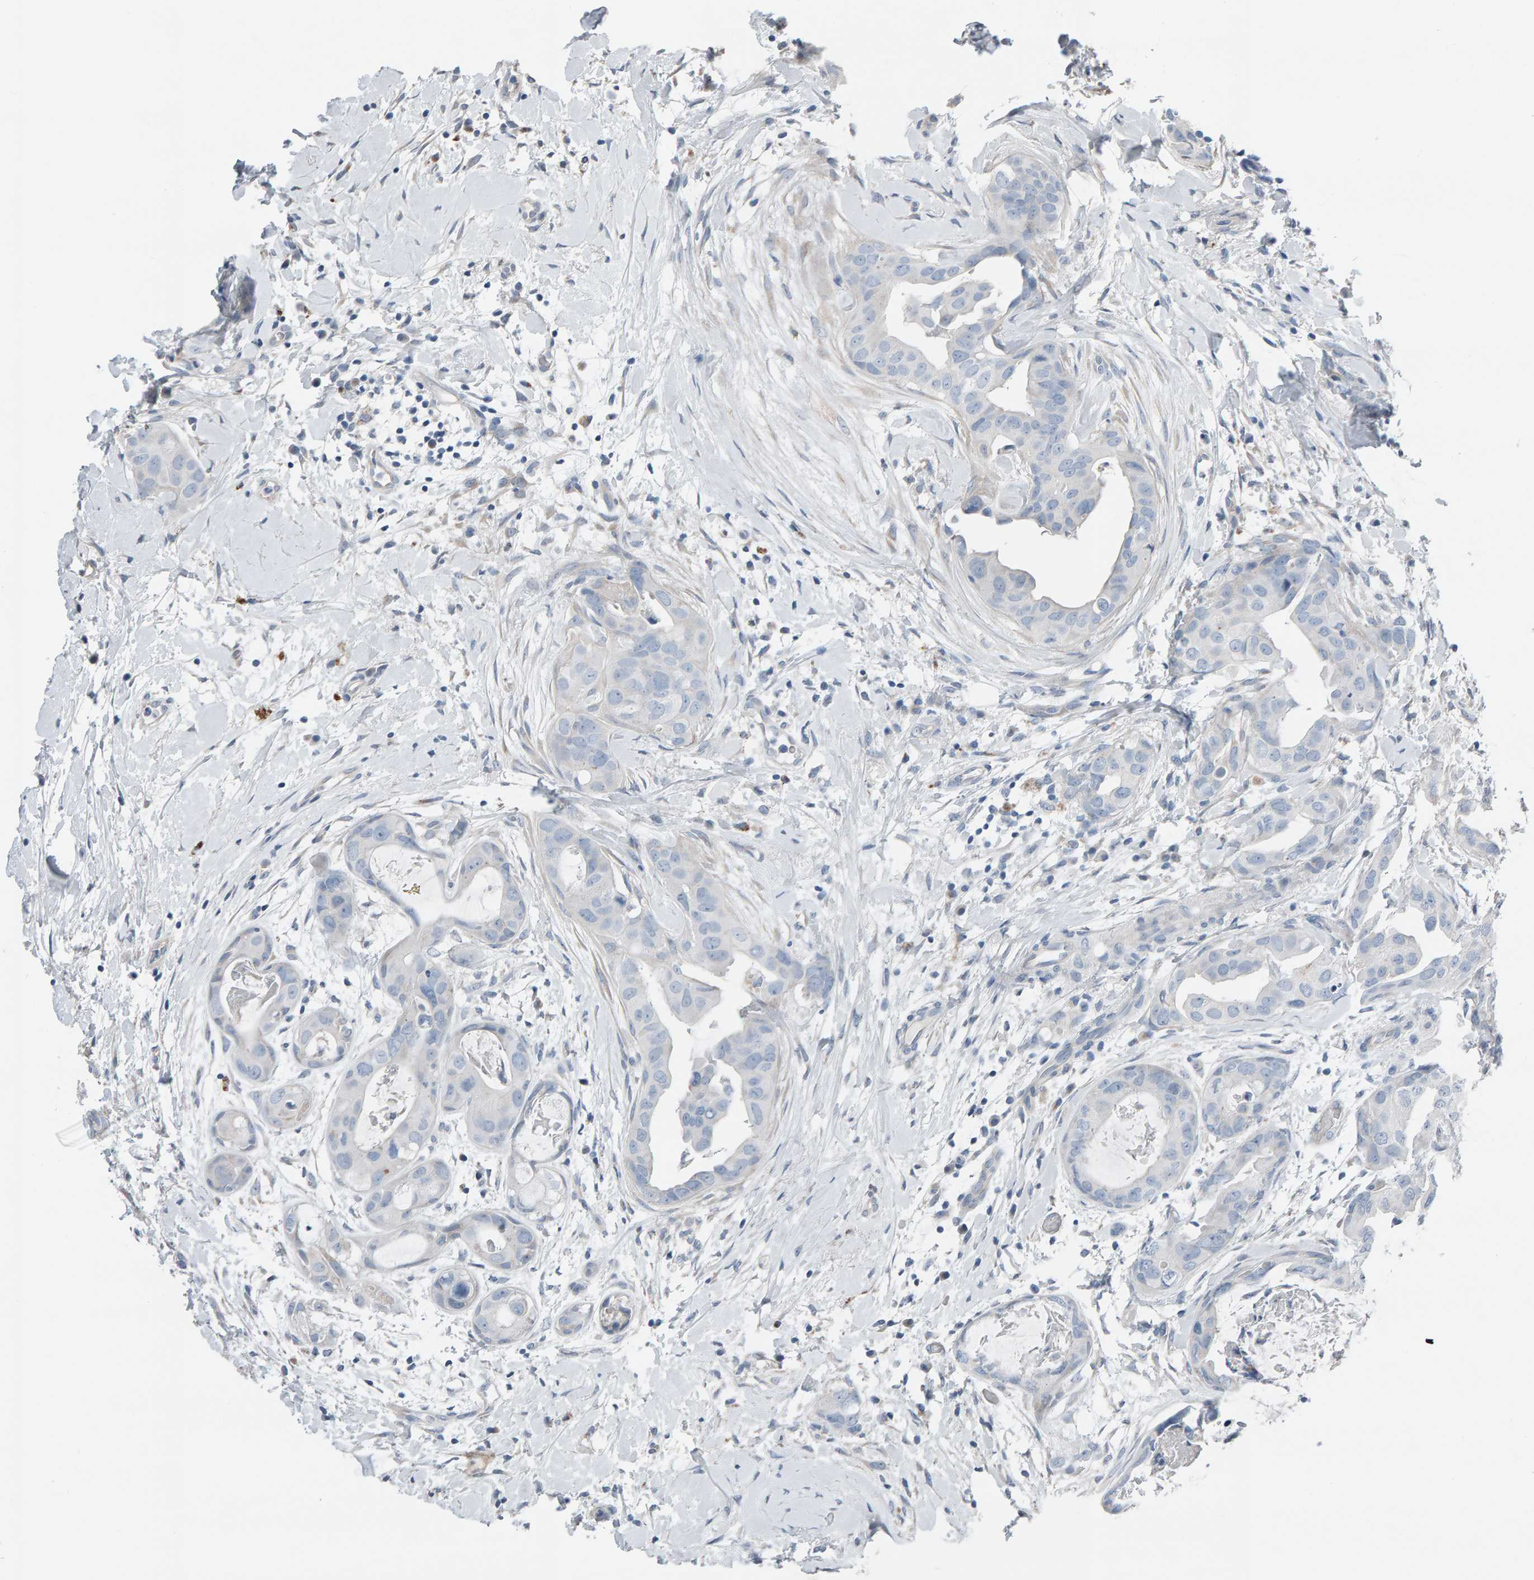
{"staining": {"intensity": "negative", "quantity": "none", "location": "none"}, "tissue": "breast cancer", "cell_type": "Tumor cells", "image_type": "cancer", "snomed": [{"axis": "morphology", "description": "Duct carcinoma"}, {"axis": "topography", "description": "Breast"}], "caption": "This is a image of IHC staining of invasive ductal carcinoma (breast), which shows no expression in tumor cells.", "gene": "IPPK", "patient": {"sex": "female", "age": 40}}